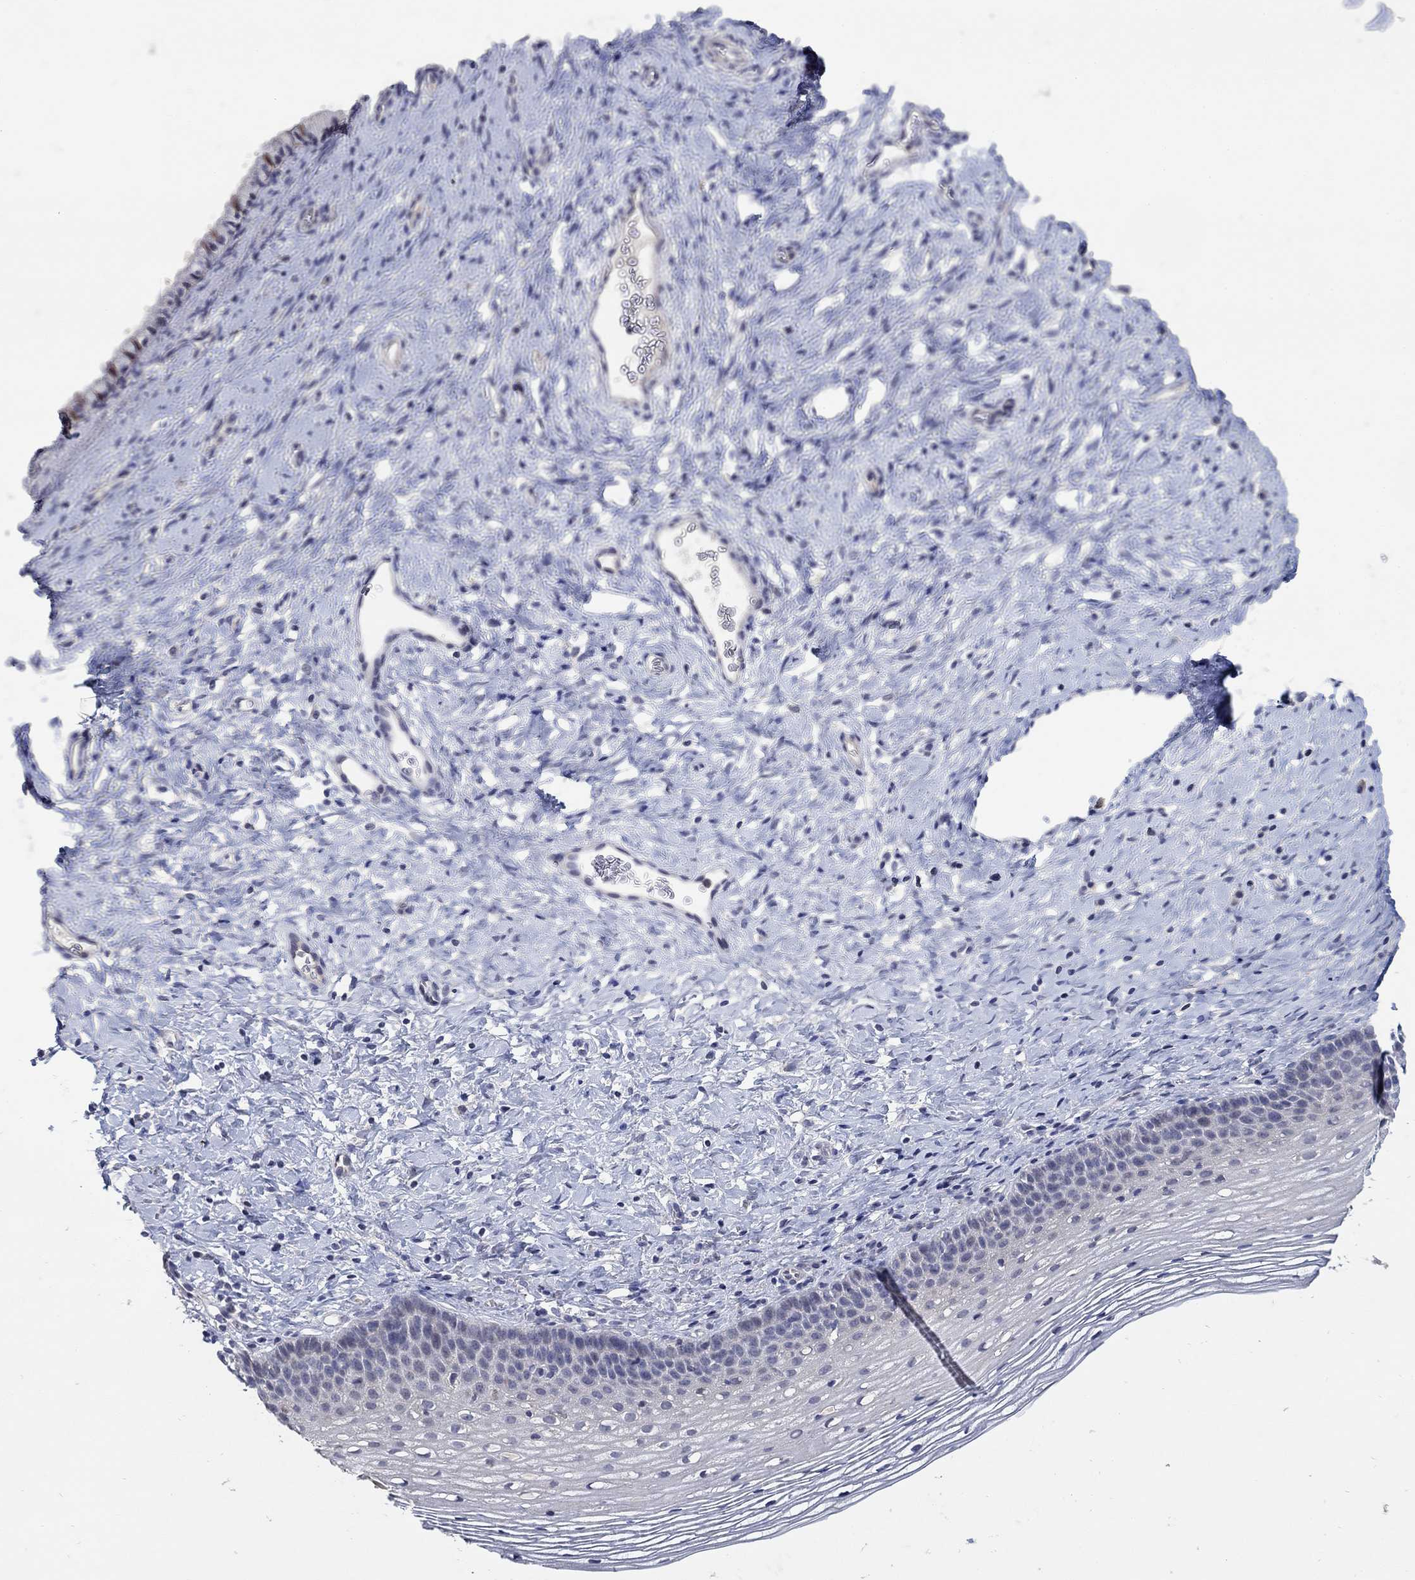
{"staining": {"intensity": "negative", "quantity": "none", "location": "none"}, "tissue": "cervix", "cell_type": "Glandular cells", "image_type": "normal", "snomed": [{"axis": "morphology", "description": "Normal tissue, NOS"}, {"axis": "topography", "description": "Cervix"}], "caption": "A high-resolution image shows immunohistochemistry staining of normal cervix, which shows no significant positivity in glandular cells.", "gene": "CETN1", "patient": {"sex": "female", "age": 39}}